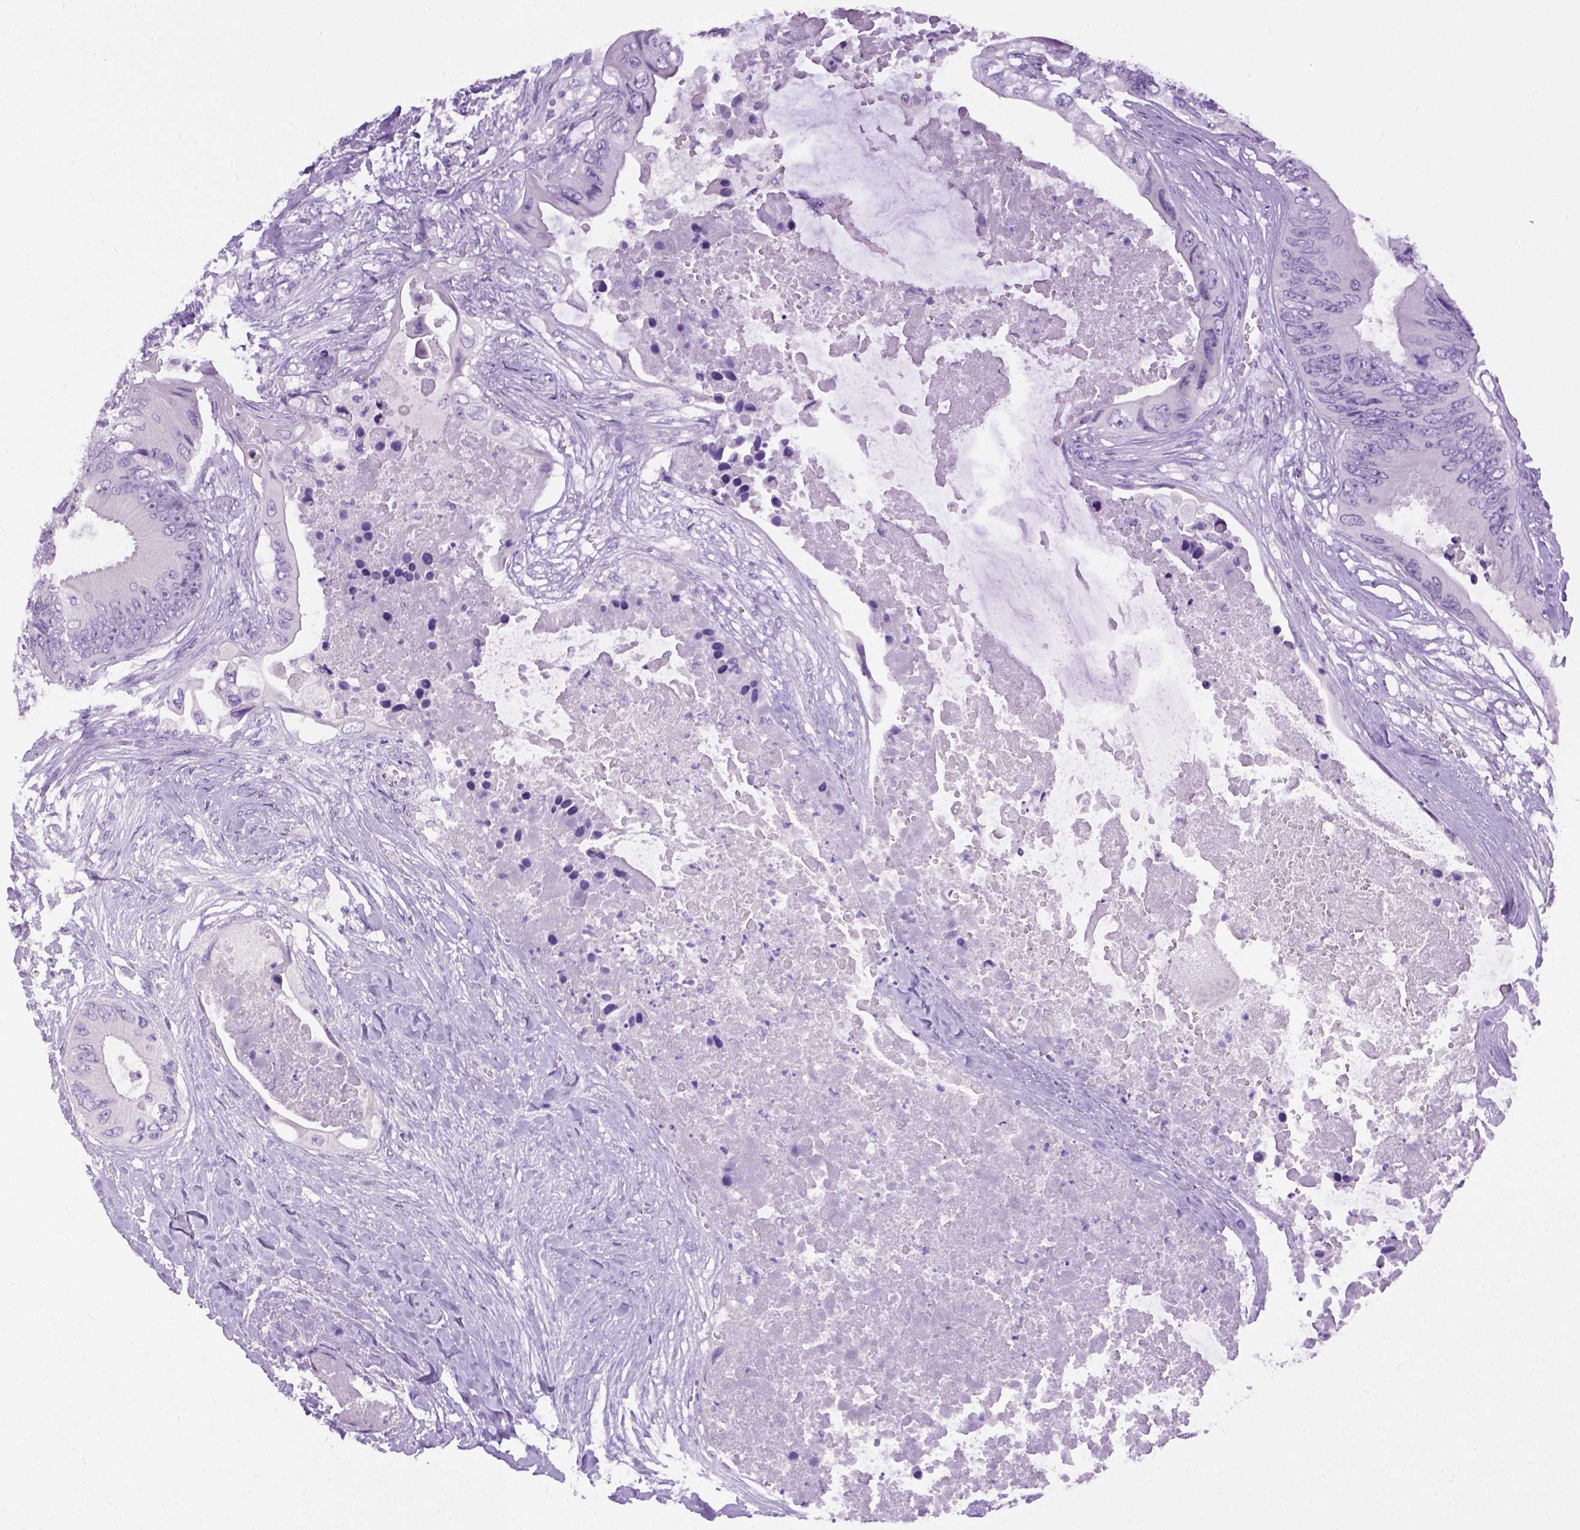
{"staining": {"intensity": "negative", "quantity": "none", "location": "none"}, "tissue": "colorectal cancer", "cell_type": "Tumor cells", "image_type": "cancer", "snomed": [{"axis": "morphology", "description": "Adenocarcinoma, NOS"}, {"axis": "topography", "description": "Rectum"}], "caption": "DAB immunohistochemical staining of human colorectal adenocarcinoma exhibits no significant staining in tumor cells.", "gene": "CYP24A1", "patient": {"sex": "male", "age": 63}}